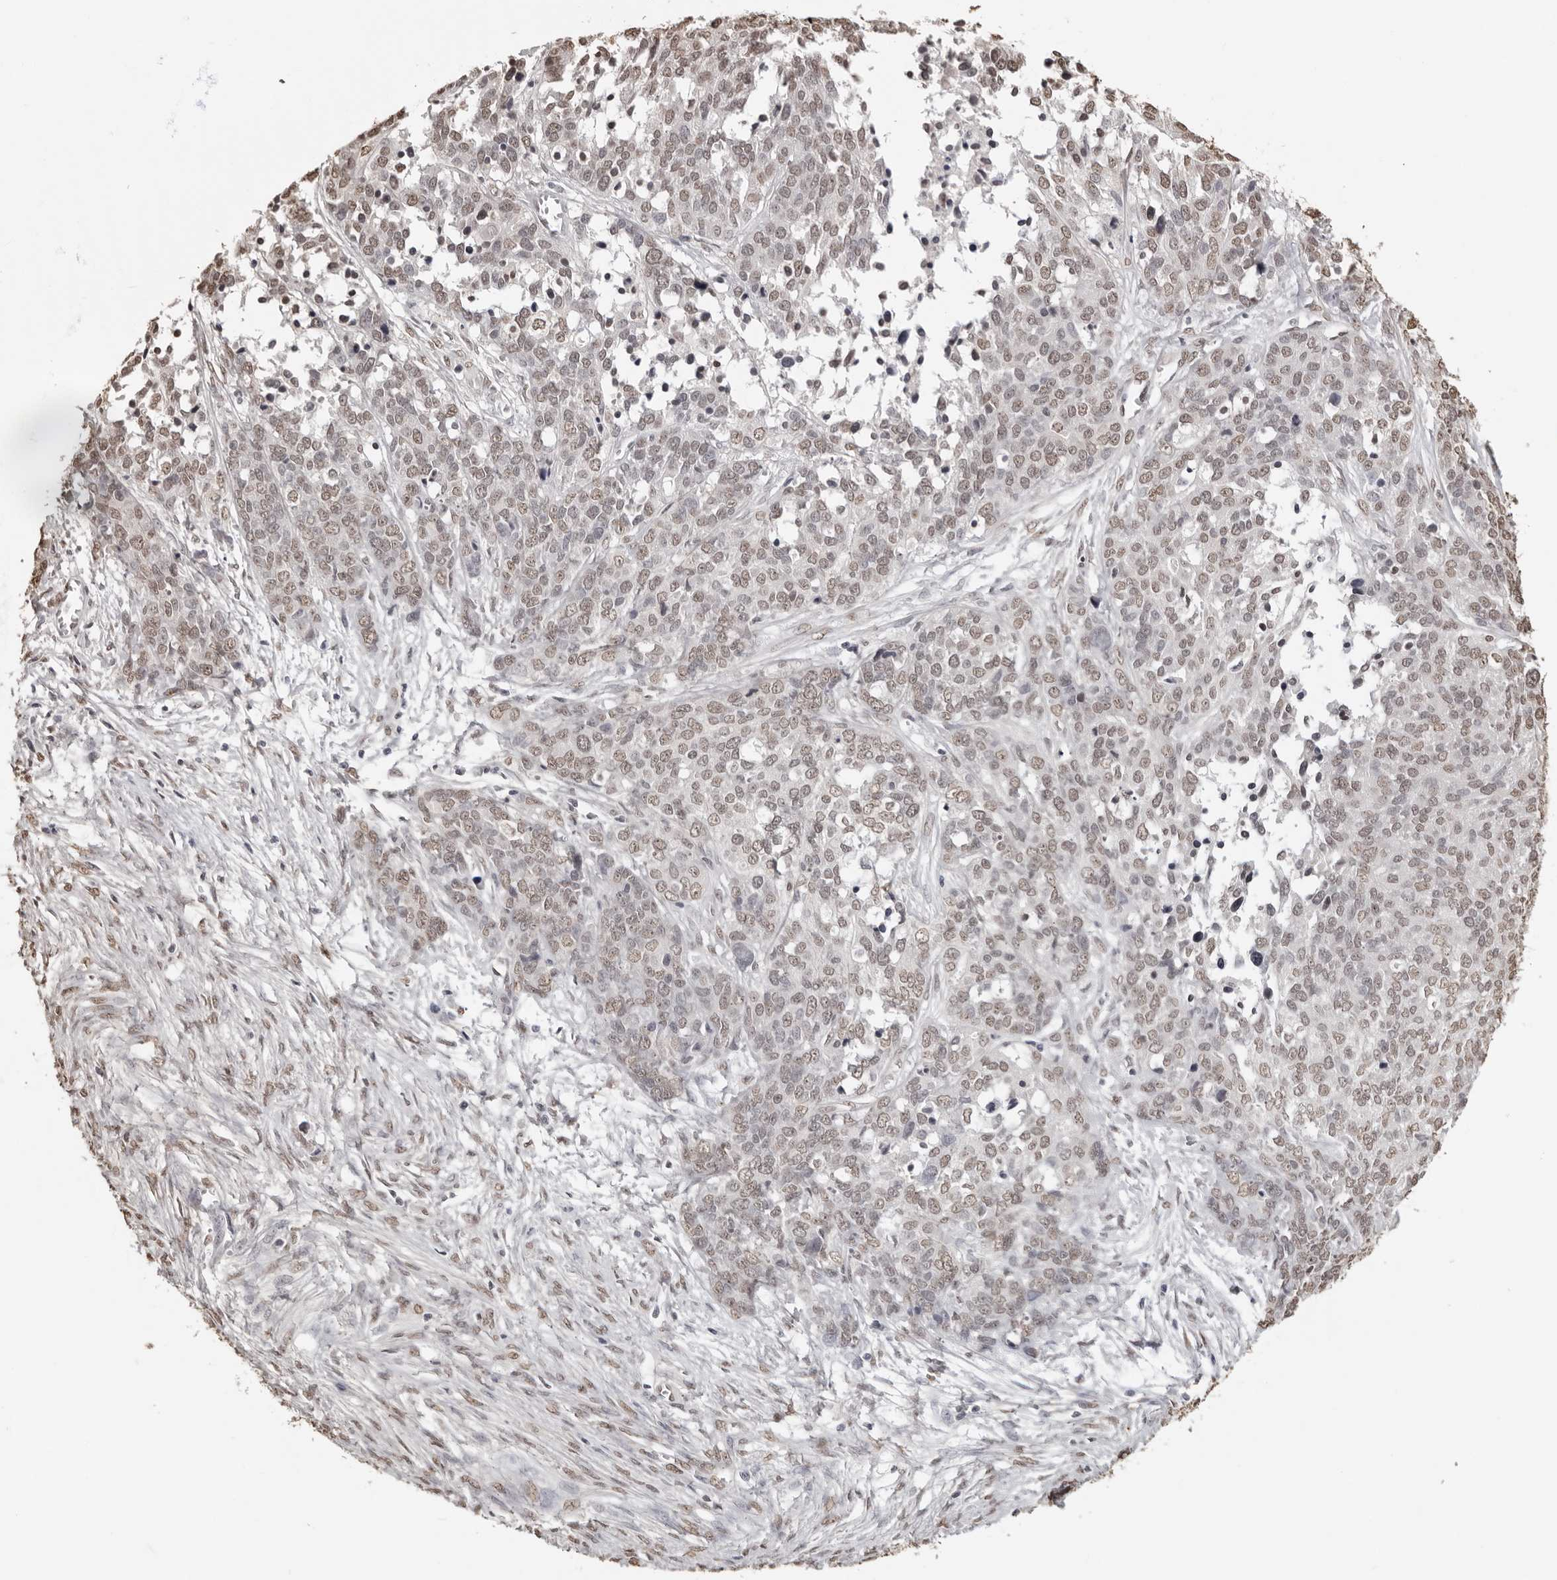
{"staining": {"intensity": "weak", "quantity": ">75%", "location": "nuclear"}, "tissue": "ovarian cancer", "cell_type": "Tumor cells", "image_type": "cancer", "snomed": [{"axis": "morphology", "description": "Cystadenocarcinoma, serous, NOS"}, {"axis": "topography", "description": "Ovary"}], "caption": "There is low levels of weak nuclear expression in tumor cells of ovarian cancer (serous cystadenocarcinoma), as demonstrated by immunohistochemical staining (brown color).", "gene": "OLIG3", "patient": {"sex": "female", "age": 44}}